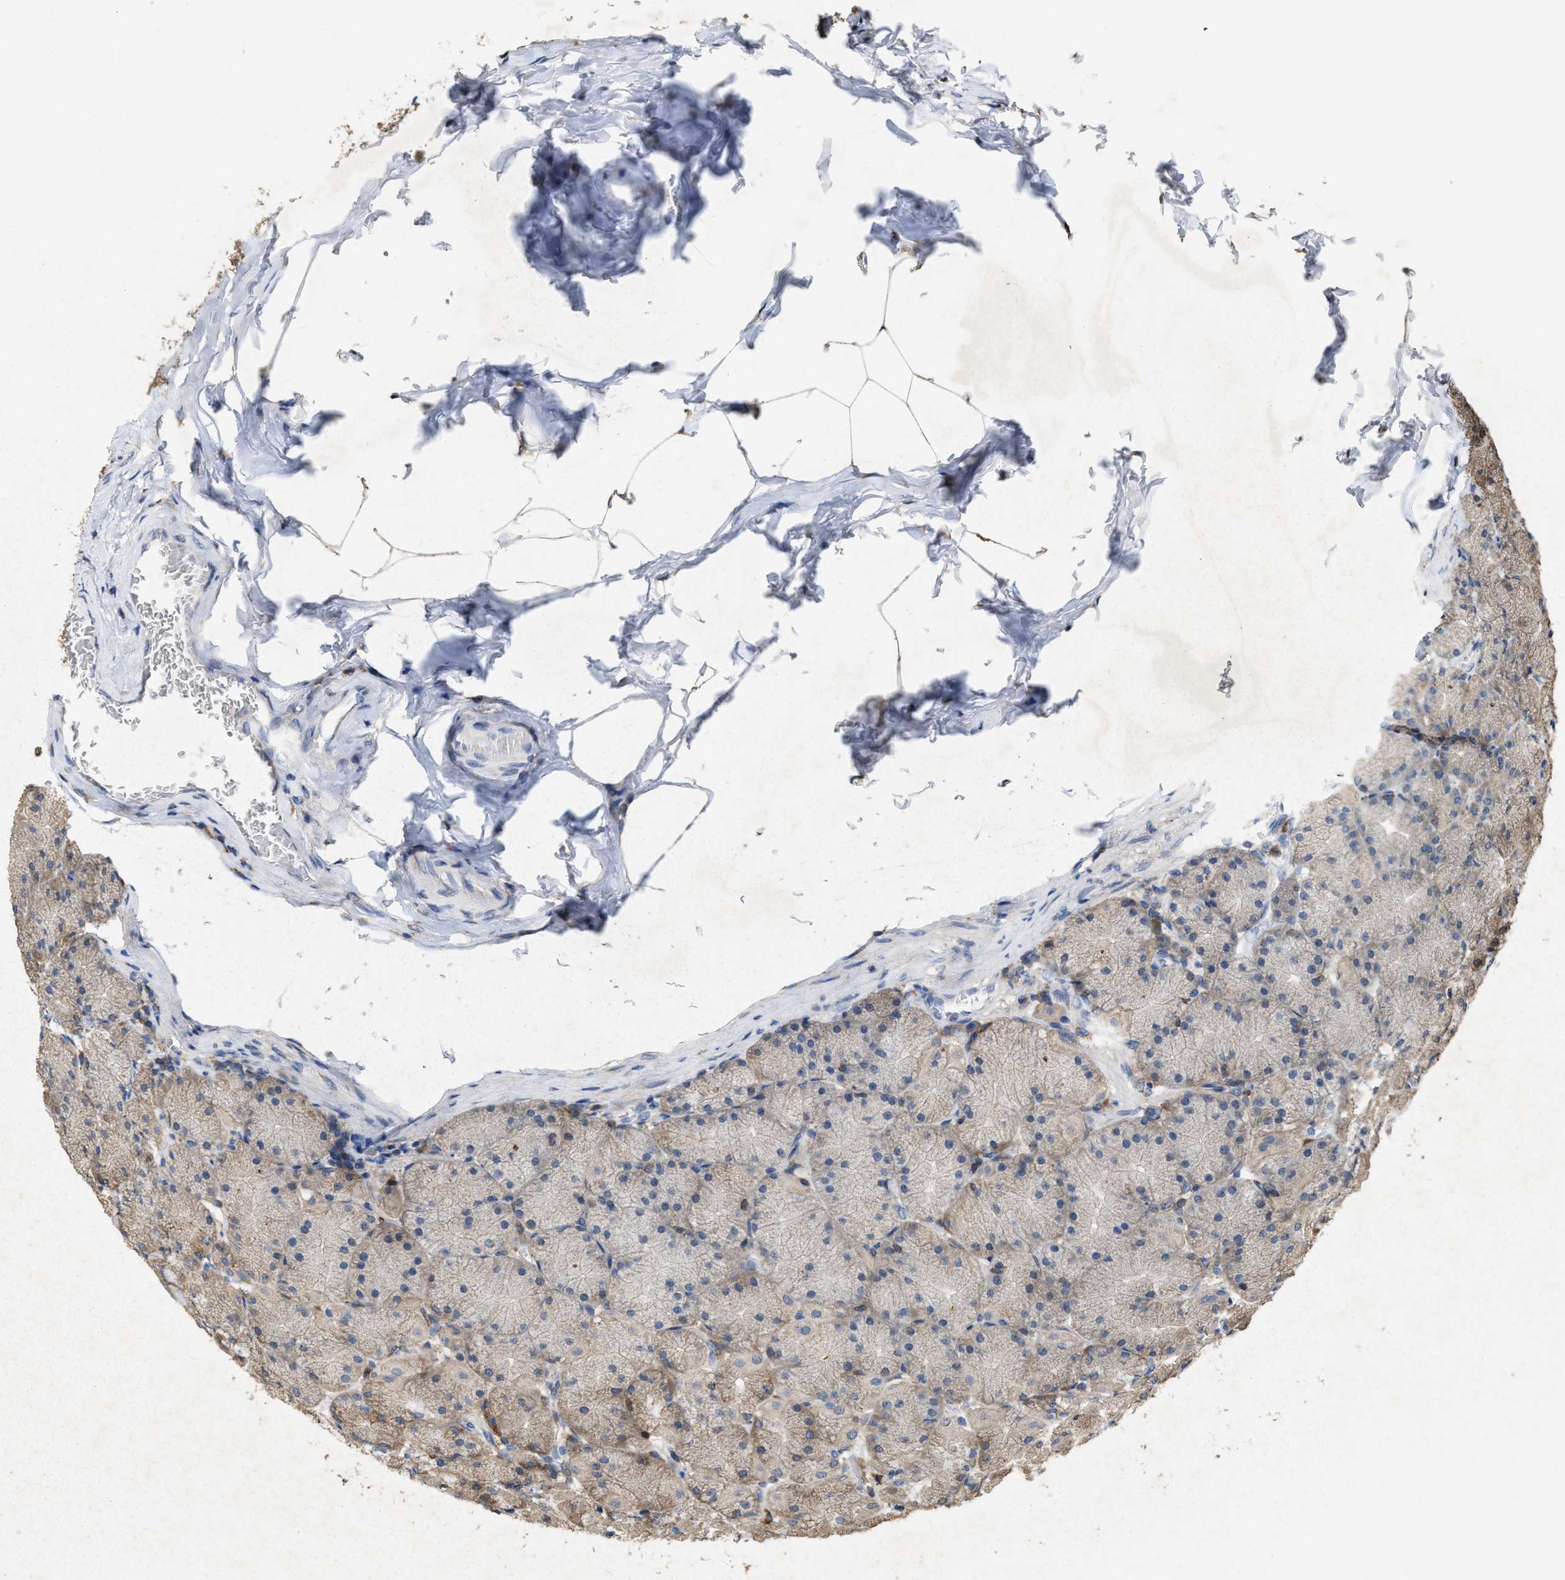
{"staining": {"intensity": "moderate", "quantity": "25%-75%", "location": "cytoplasmic/membranous"}, "tissue": "stomach", "cell_type": "Glandular cells", "image_type": "normal", "snomed": [{"axis": "morphology", "description": "Normal tissue, NOS"}, {"axis": "topography", "description": "Stomach, upper"}], "caption": "Protein expression analysis of normal stomach shows moderate cytoplasmic/membranous positivity in about 25%-75% of glandular cells. (Brightfield microscopy of DAB IHC at high magnification).", "gene": "FGD3", "patient": {"sex": "female", "age": 56}}